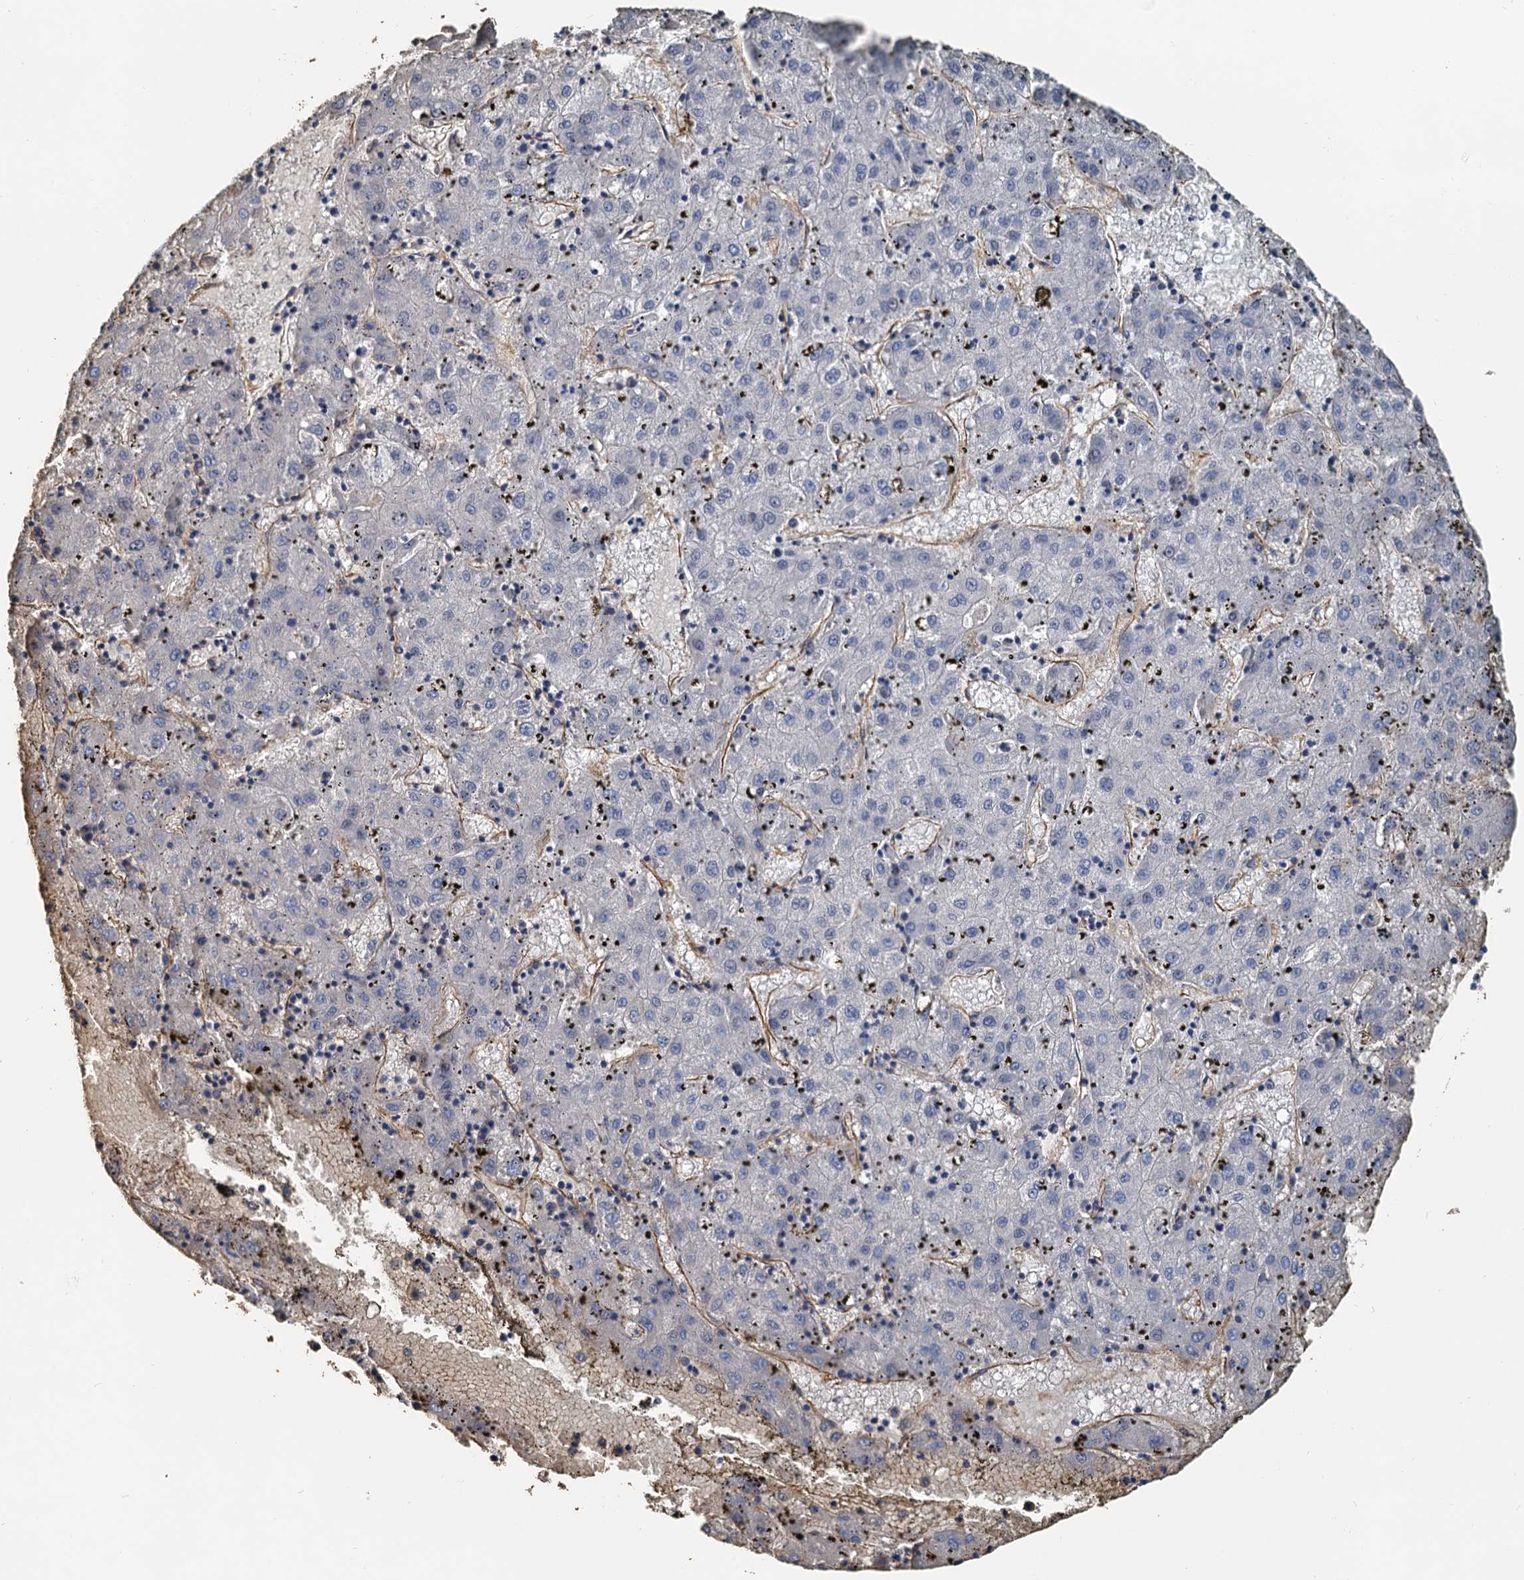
{"staining": {"intensity": "negative", "quantity": "none", "location": "none"}, "tissue": "liver cancer", "cell_type": "Tumor cells", "image_type": "cancer", "snomed": [{"axis": "morphology", "description": "Carcinoma, Hepatocellular, NOS"}, {"axis": "topography", "description": "Liver"}], "caption": "Immunohistochemistry (IHC) histopathology image of neoplastic tissue: human hepatocellular carcinoma (liver) stained with DAB exhibits no significant protein expression in tumor cells.", "gene": "DGKG", "patient": {"sex": "male", "age": 72}}